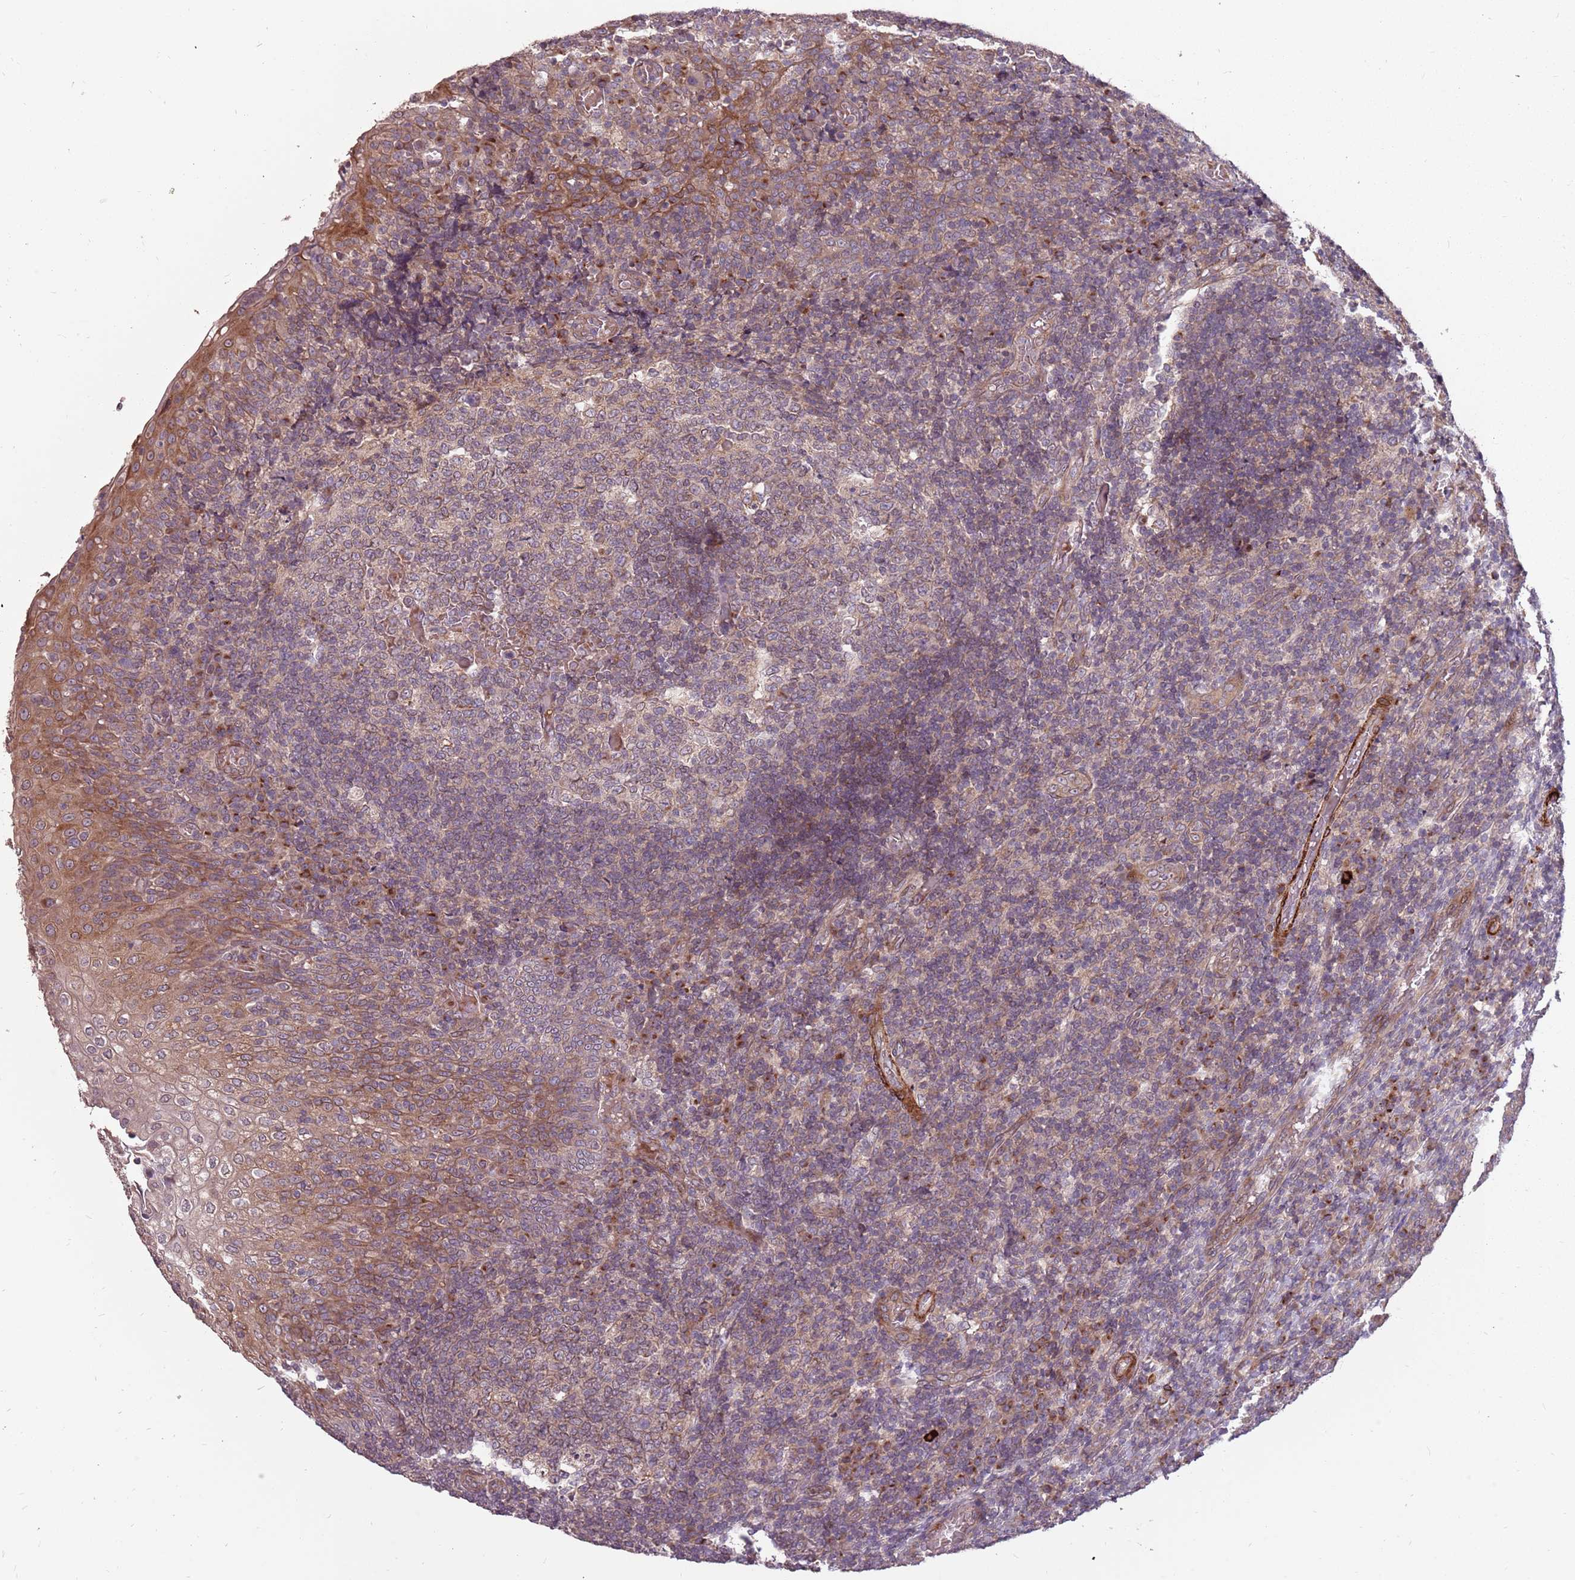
{"staining": {"intensity": "weak", "quantity": "25%-75%", "location": "cytoplasmic/membranous"}, "tissue": "tonsil", "cell_type": "Germinal center cells", "image_type": "normal", "snomed": [{"axis": "morphology", "description": "Normal tissue, NOS"}, {"axis": "topography", "description": "Tonsil"}], "caption": "Protein positivity by immunohistochemistry (IHC) exhibits weak cytoplasmic/membranous positivity in about 25%-75% of germinal center cells in unremarkable tonsil.", "gene": "PLD6", "patient": {"sex": "female", "age": 19}}